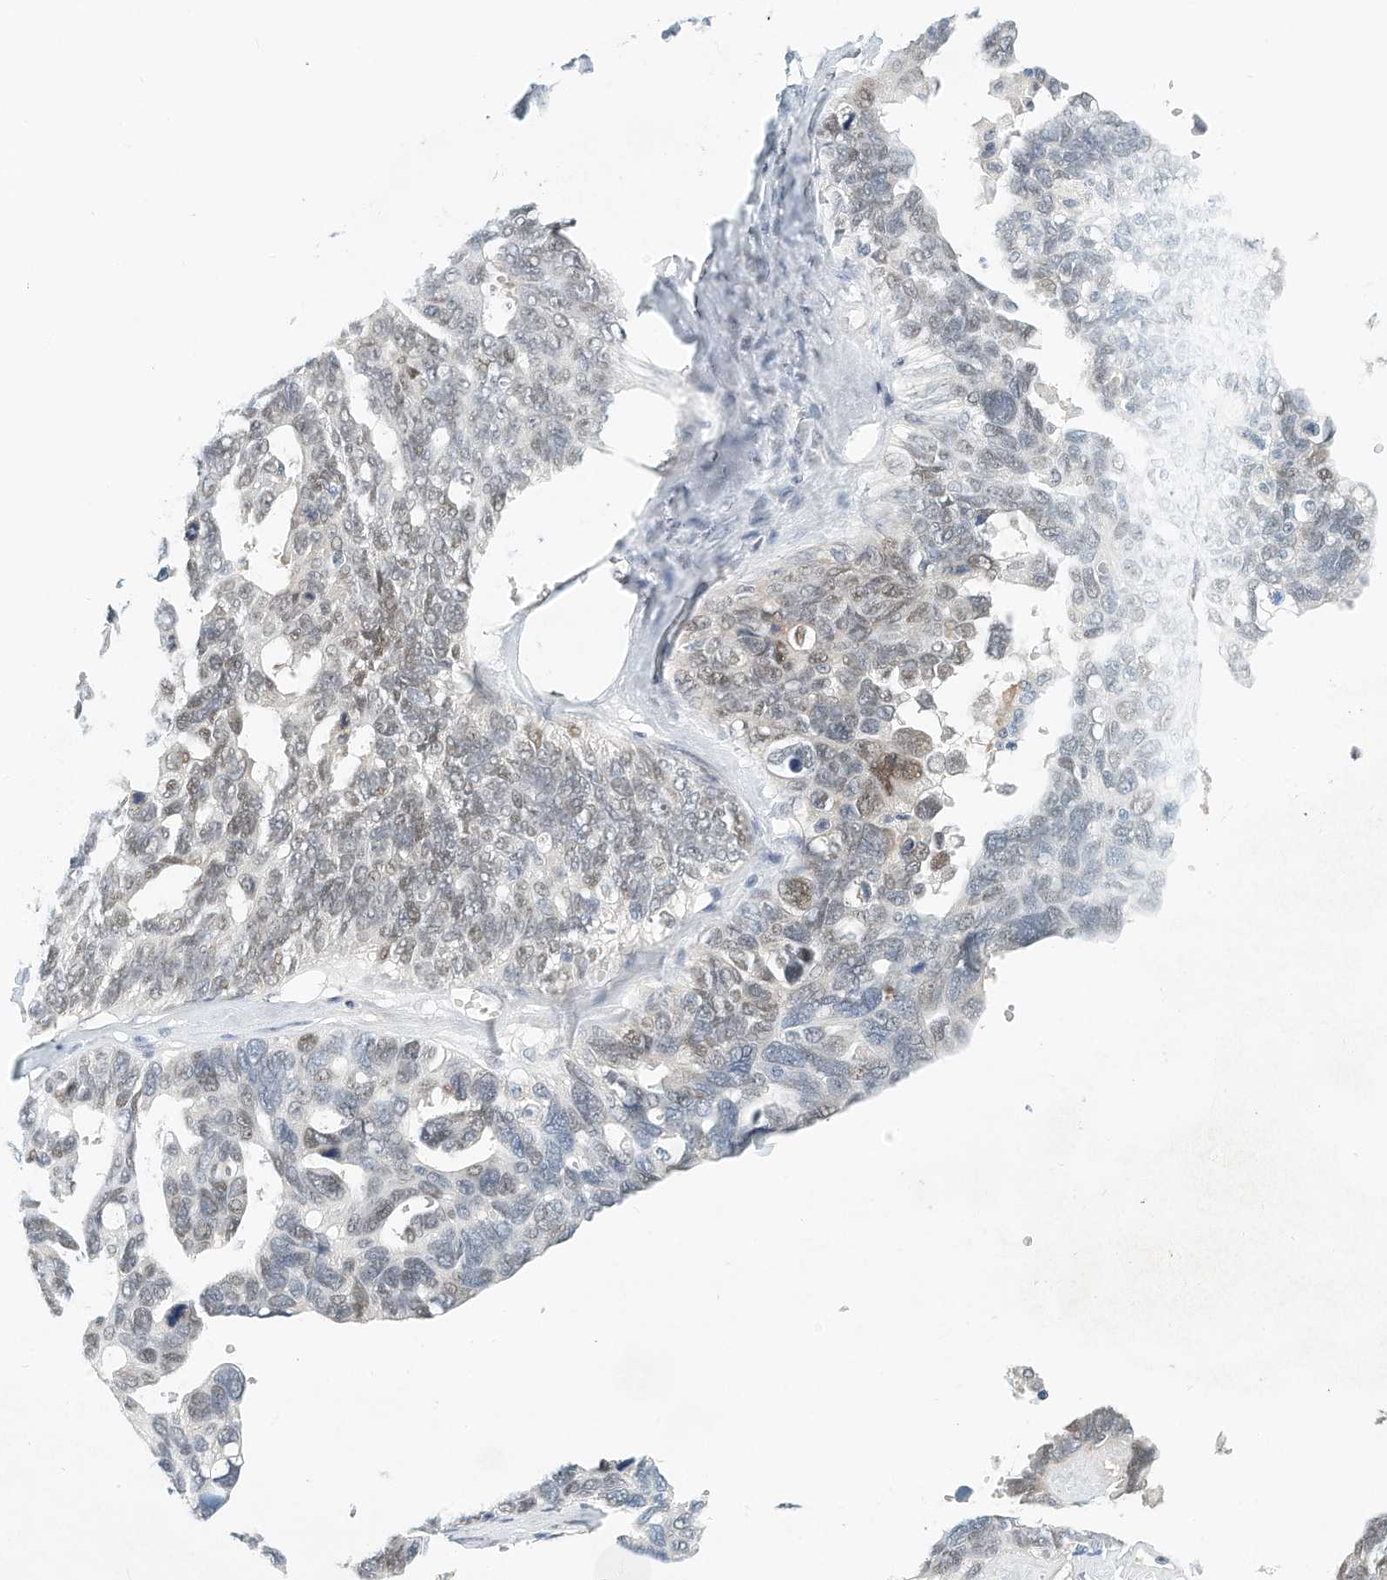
{"staining": {"intensity": "weak", "quantity": "25%-75%", "location": "nuclear"}, "tissue": "ovarian cancer", "cell_type": "Tumor cells", "image_type": "cancer", "snomed": [{"axis": "morphology", "description": "Cystadenocarcinoma, serous, NOS"}, {"axis": "topography", "description": "Ovary"}], "caption": "Tumor cells show weak nuclear staining in approximately 25%-75% of cells in ovarian serous cystadenocarcinoma.", "gene": "ARHGAP28", "patient": {"sex": "female", "age": 79}}